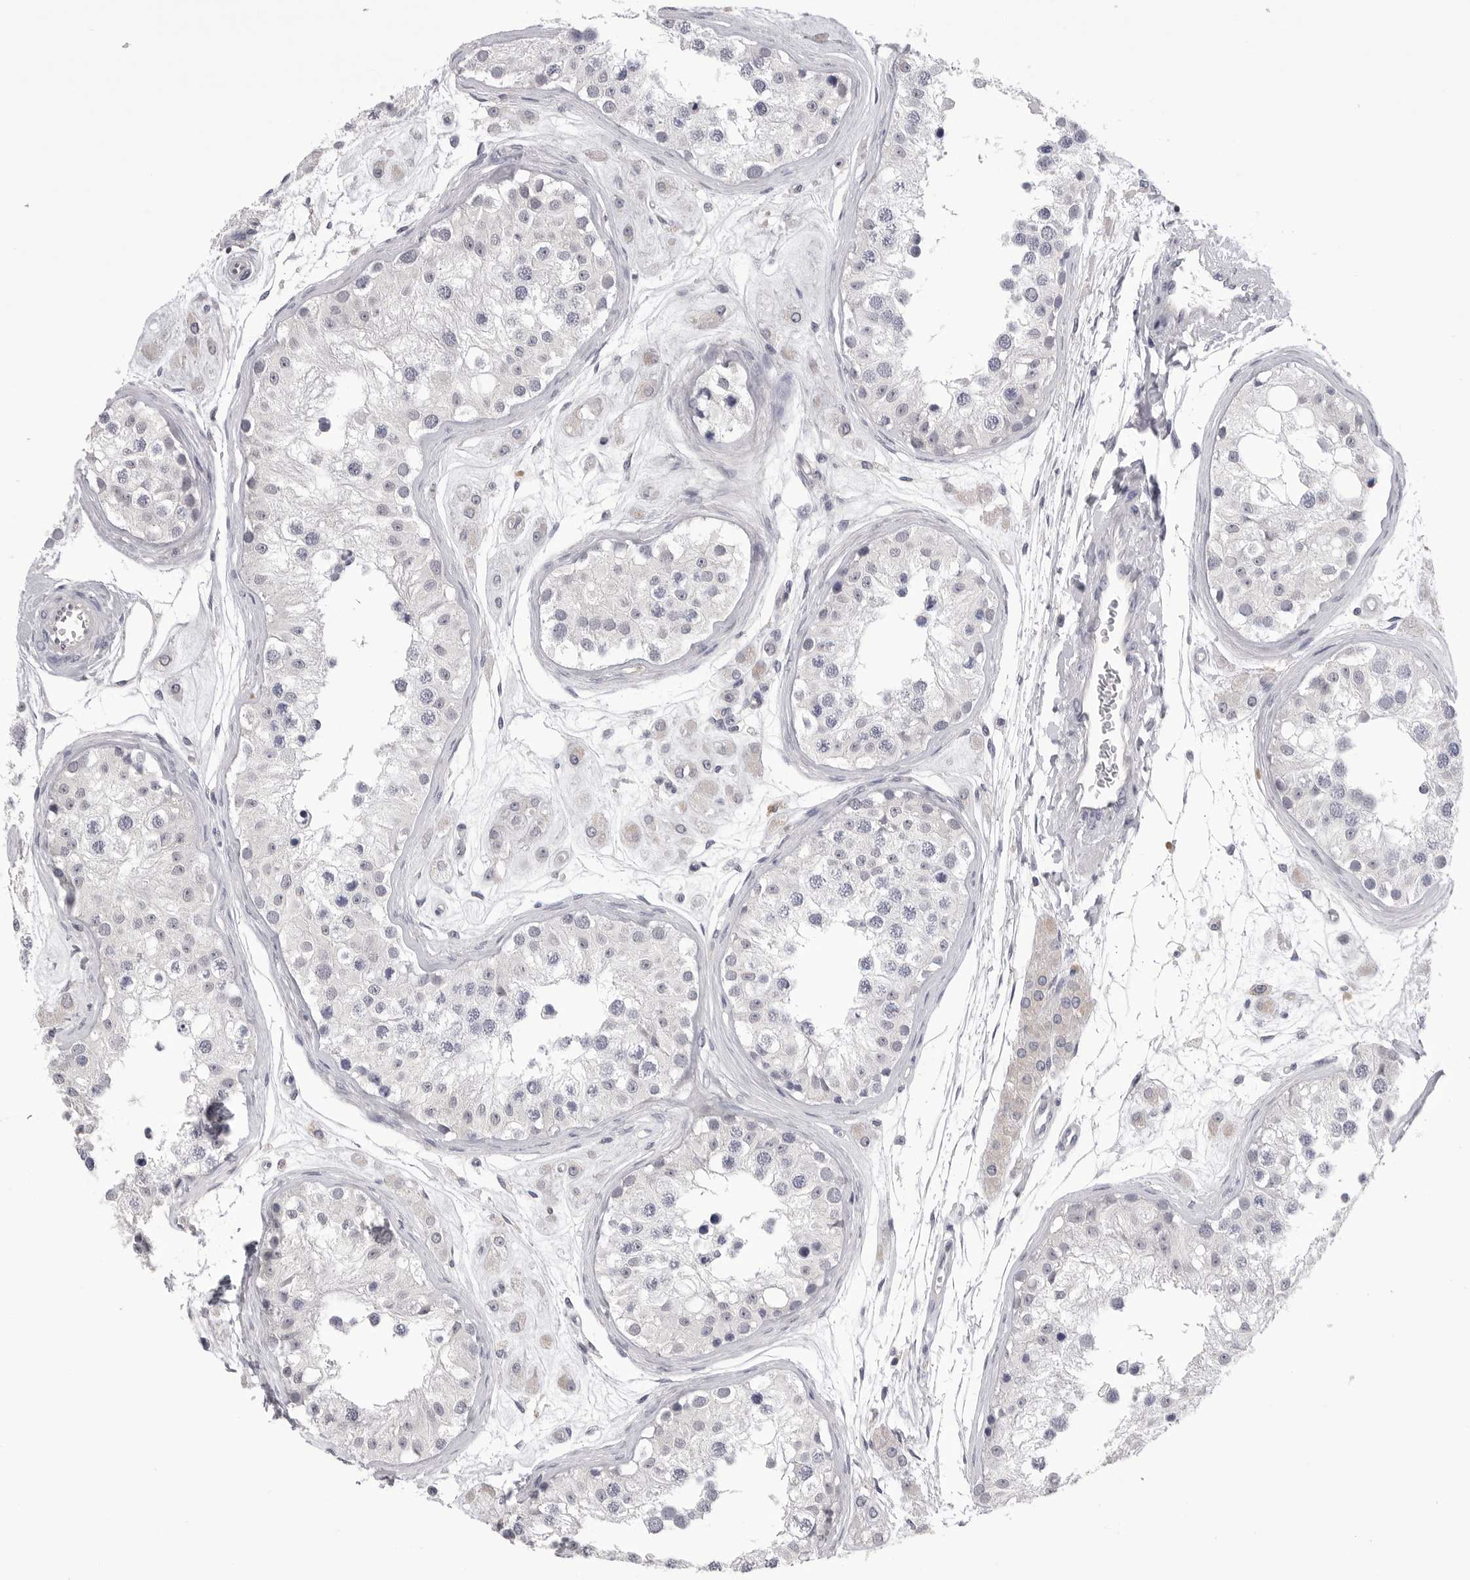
{"staining": {"intensity": "negative", "quantity": "none", "location": "none"}, "tissue": "testis", "cell_type": "Cells in seminiferous ducts", "image_type": "normal", "snomed": [{"axis": "morphology", "description": "Normal tissue, NOS"}, {"axis": "morphology", "description": "Adenocarcinoma, metastatic, NOS"}, {"axis": "topography", "description": "Testis"}], "caption": "High power microscopy histopathology image of an immunohistochemistry (IHC) photomicrograph of benign testis, revealing no significant positivity in cells in seminiferous ducts.", "gene": "DLGAP3", "patient": {"sex": "male", "age": 26}}